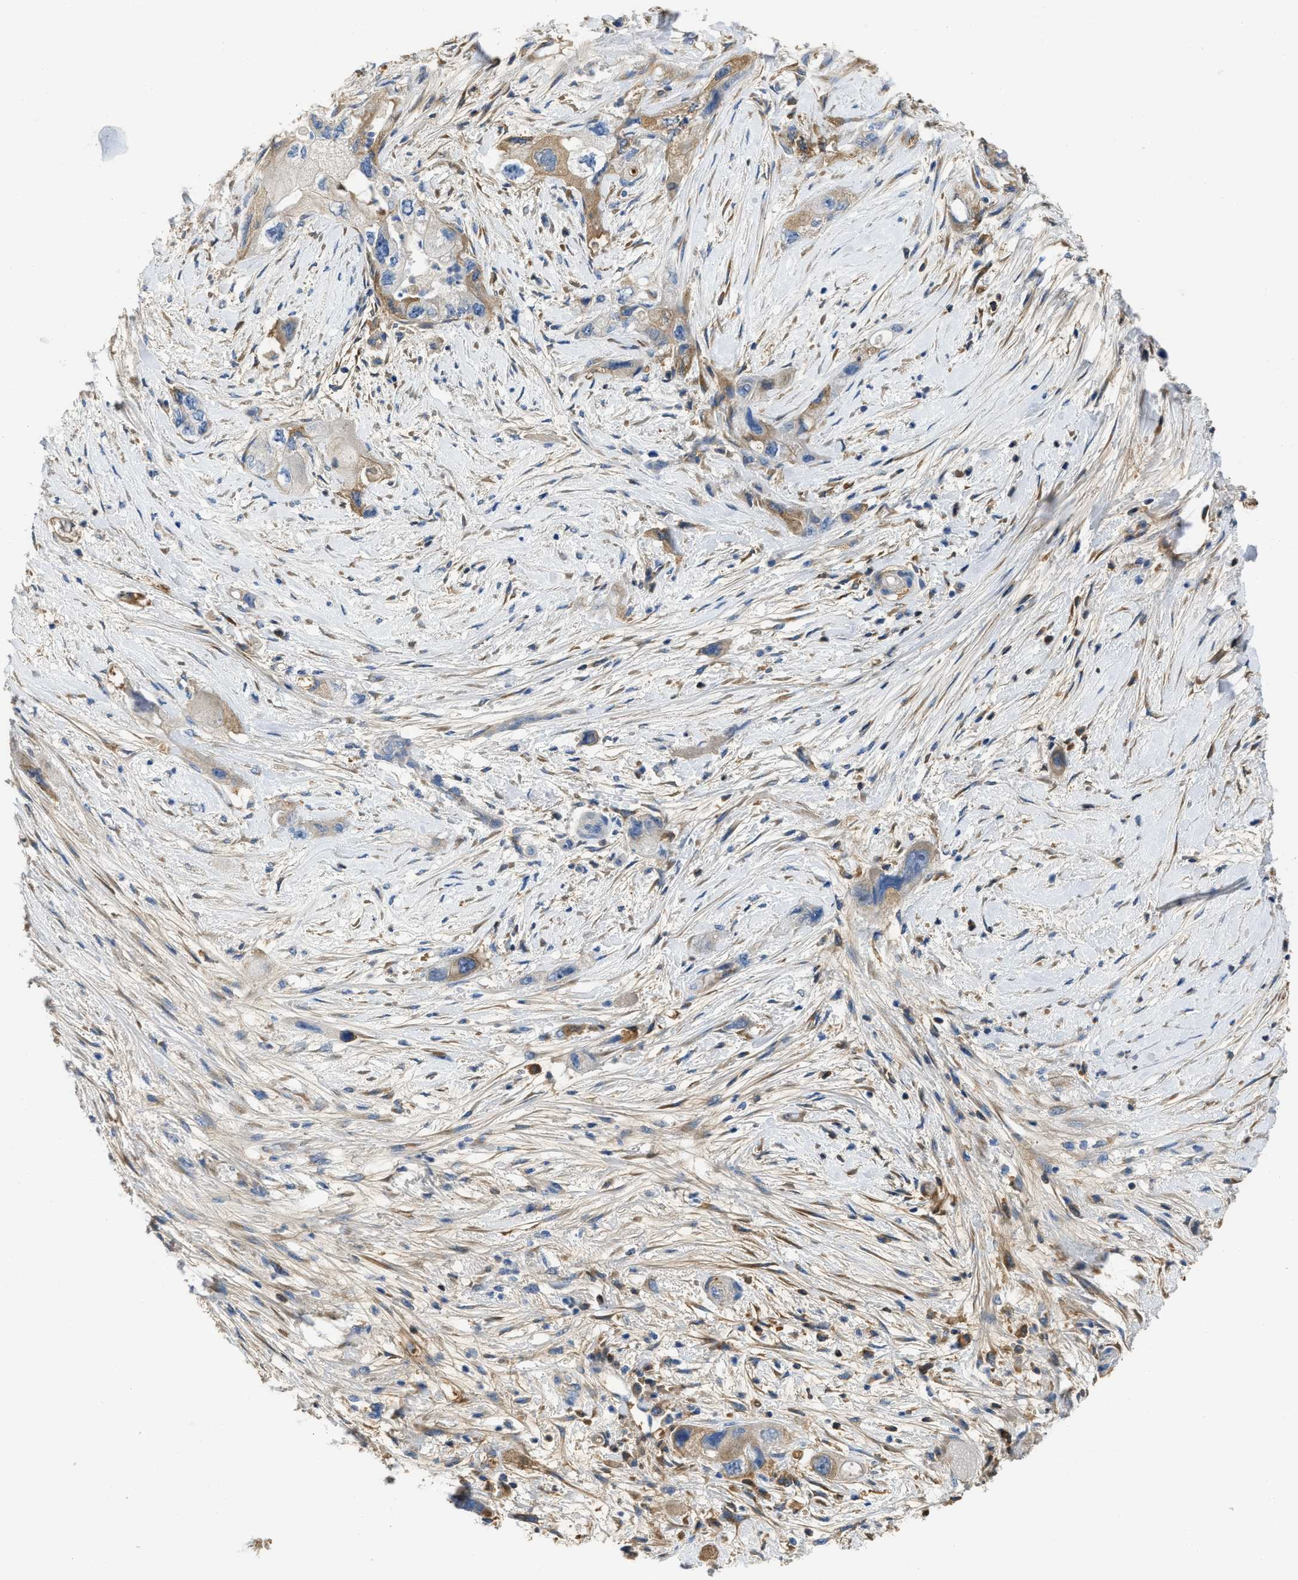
{"staining": {"intensity": "moderate", "quantity": "<25%", "location": "cytoplasmic/membranous"}, "tissue": "pancreatic cancer", "cell_type": "Tumor cells", "image_type": "cancer", "snomed": [{"axis": "morphology", "description": "Adenocarcinoma, NOS"}, {"axis": "topography", "description": "Pancreas"}], "caption": "The immunohistochemical stain labels moderate cytoplasmic/membranous positivity in tumor cells of pancreatic adenocarcinoma tissue. (Stains: DAB (3,3'-diaminobenzidine) in brown, nuclei in blue, Microscopy: brightfield microscopy at high magnification).", "gene": "C1S", "patient": {"sex": "female", "age": 73}}